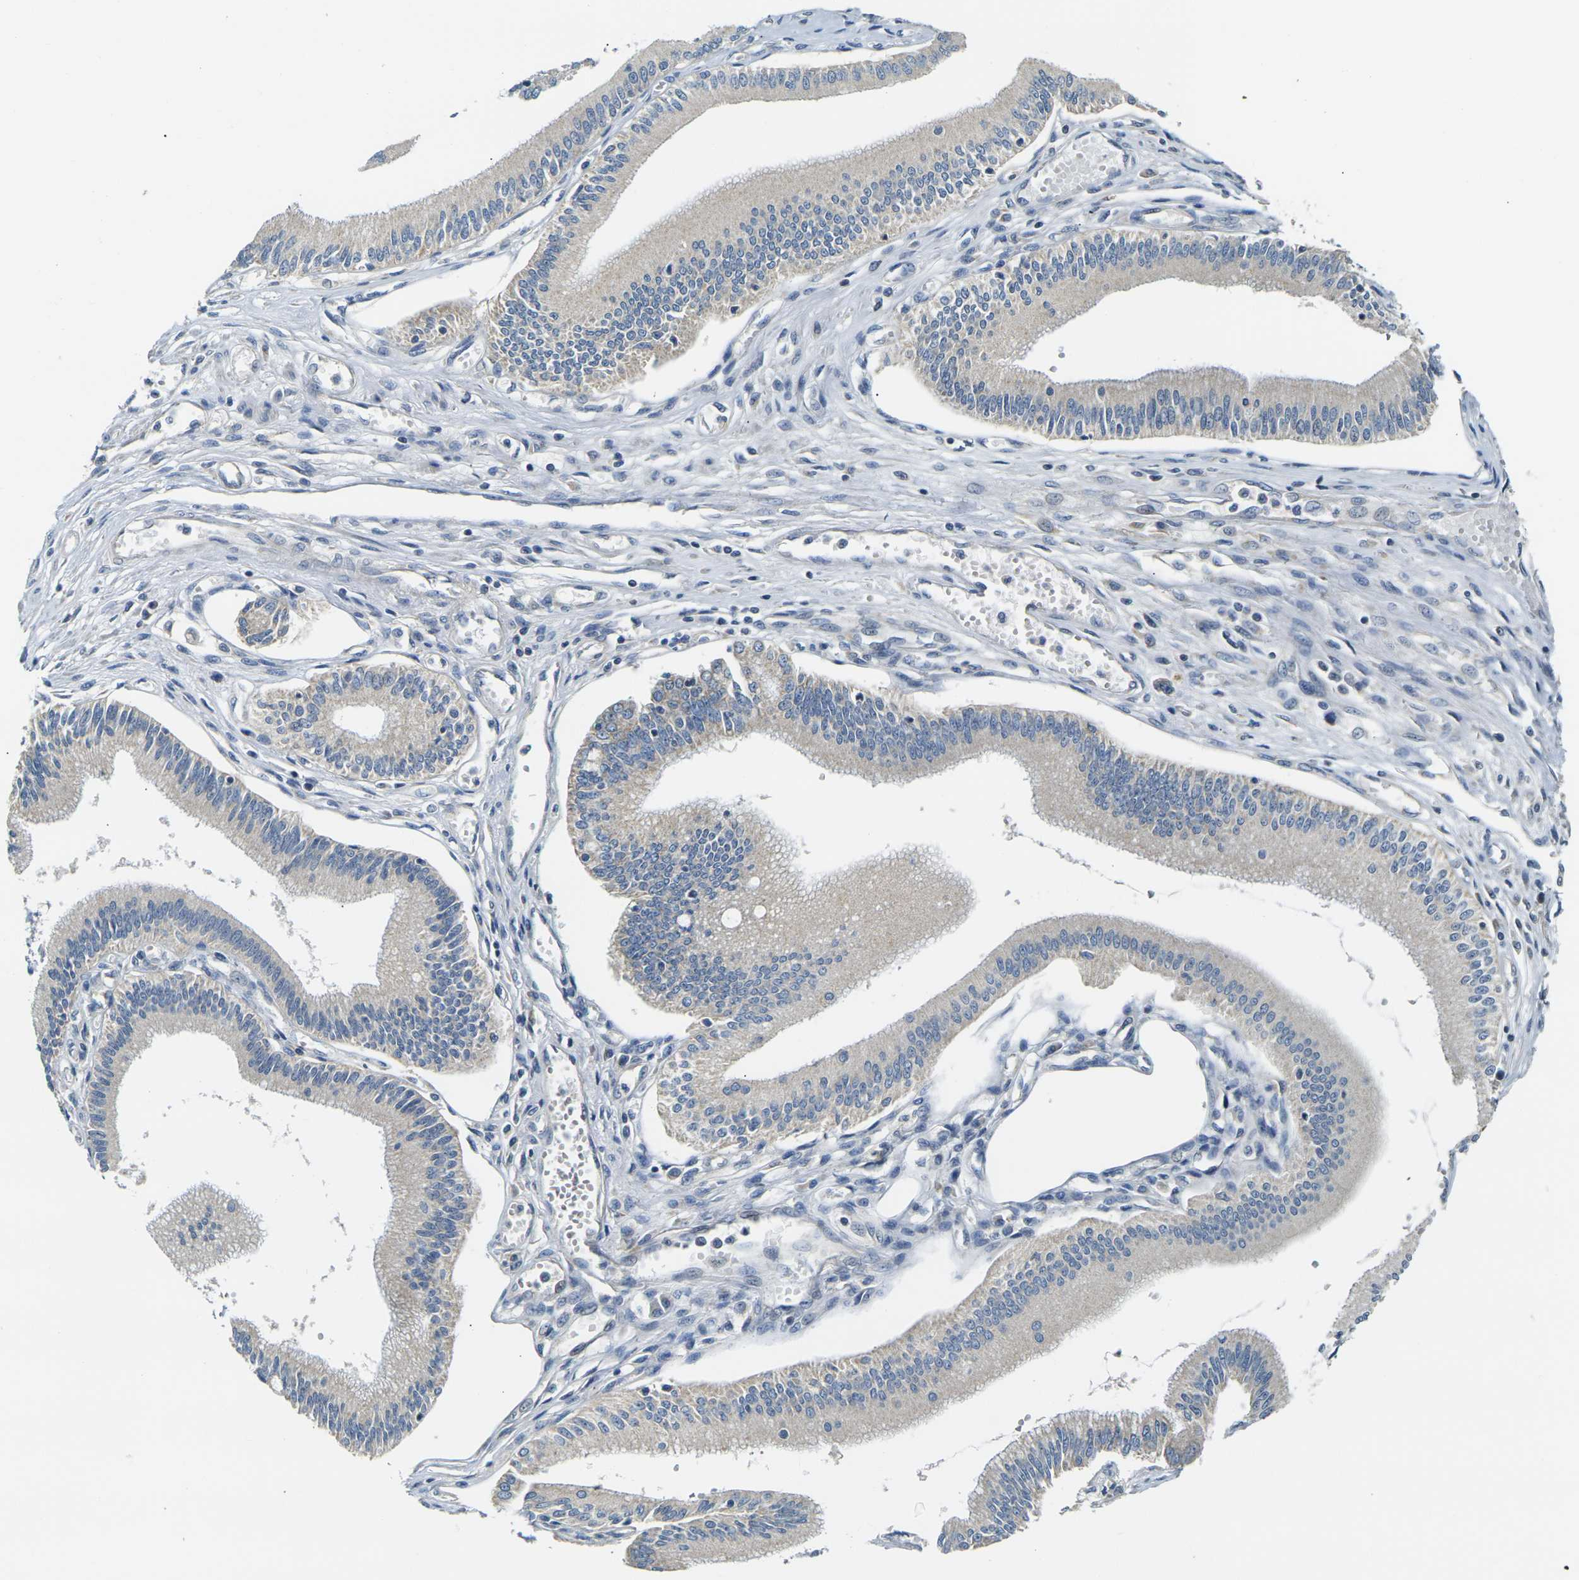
{"staining": {"intensity": "negative", "quantity": "none", "location": "none"}, "tissue": "pancreatic cancer", "cell_type": "Tumor cells", "image_type": "cancer", "snomed": [{"axis": "morphology", "description": "Adenocarcinoma, NOS"}, {"axis": "topography", "description": "Pancreas"}], "caption": "IHC image of adenocarcinoma (pancreatic) stained for a protein (brown), which reveals no staining in tumor cells.", "gene": "SHISAL2B", "patient": {"sex": "male", "age": 56}}